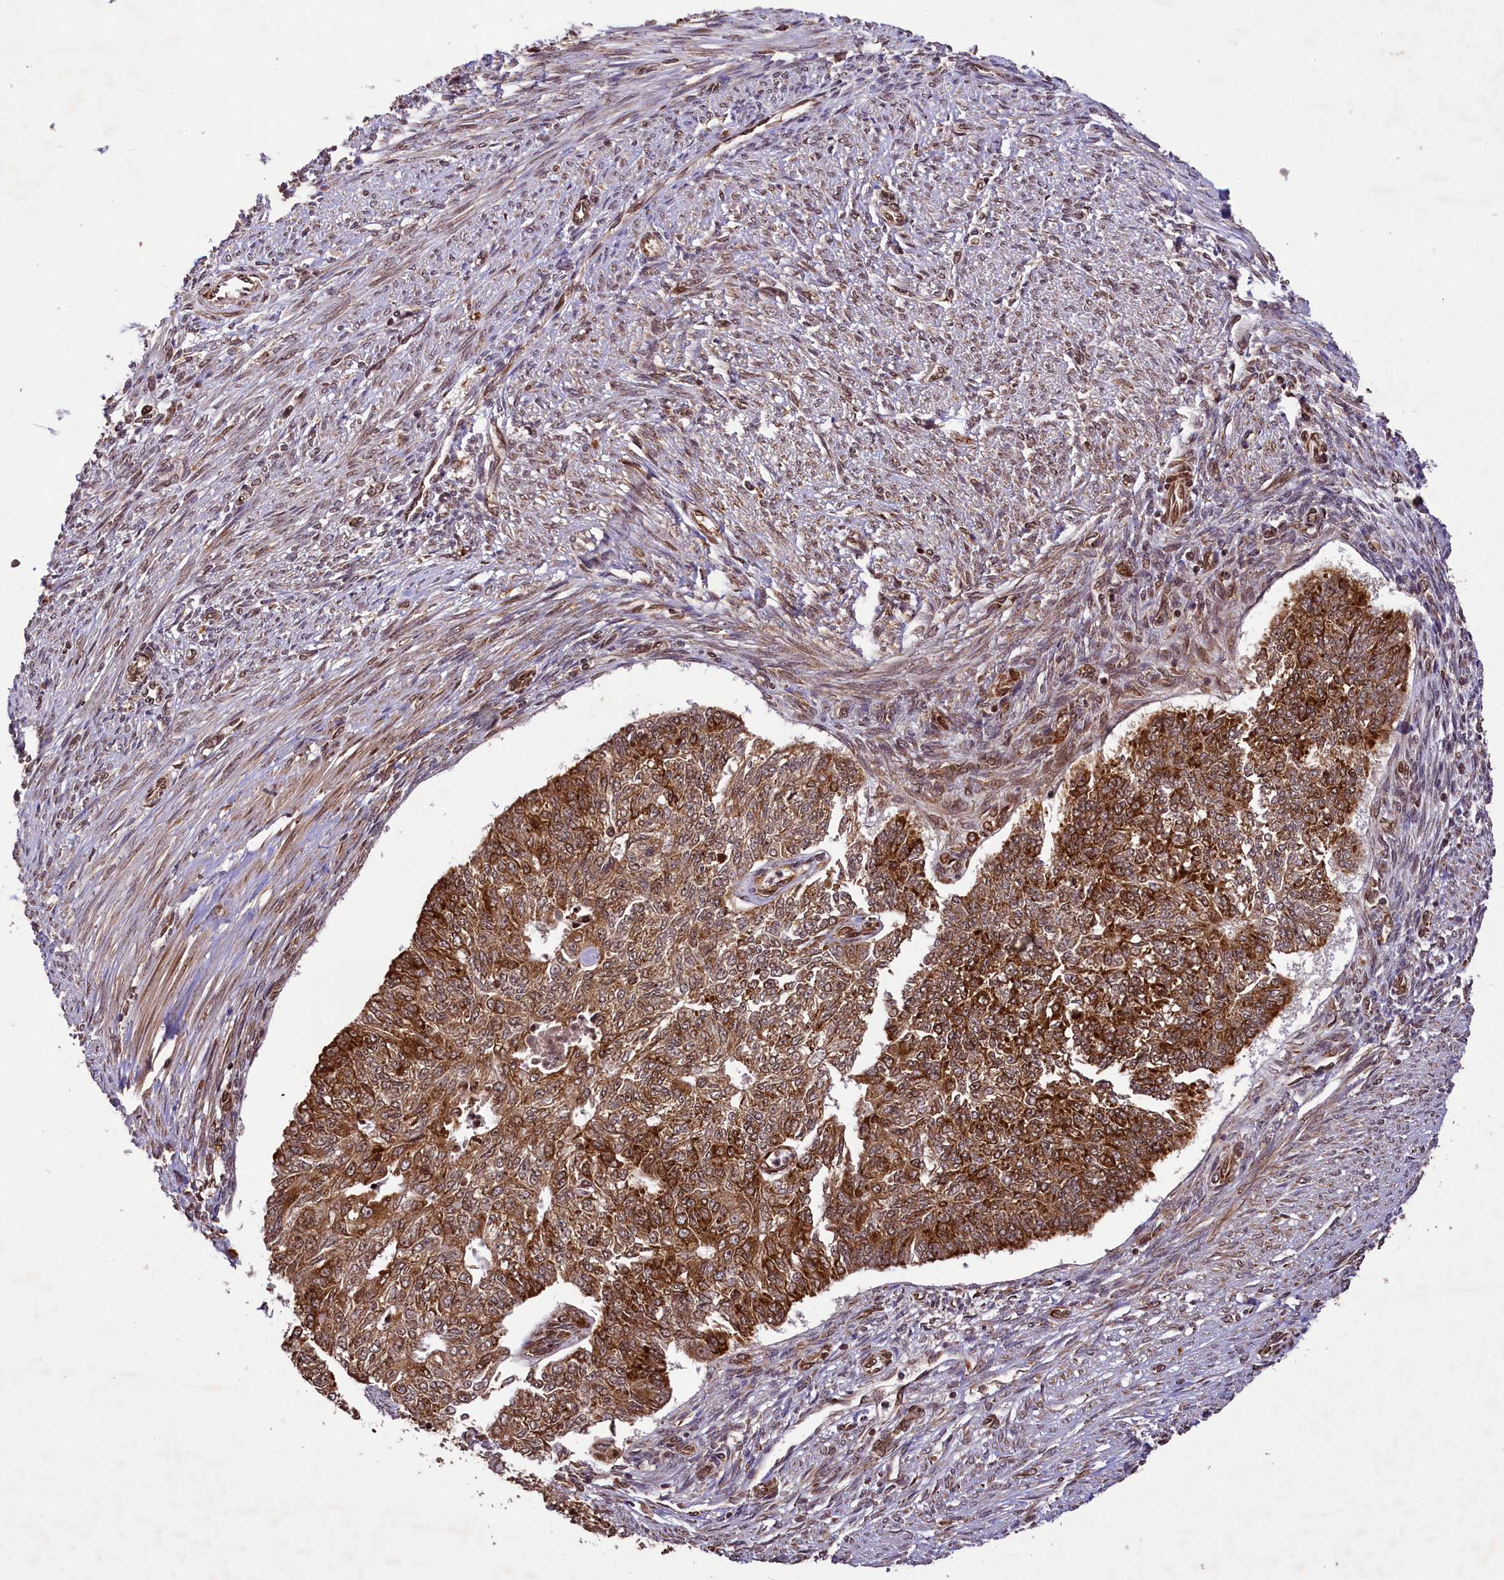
{"staining": {"intensity": "strong", "quantity": ">75%", "location": "cytoplasmic/membranous"}, "tissue": "endometrial cancer", "cell_type": "Tumor cells", "image_type": "cancer", "snomed": [{"axis": "morphology", "description": "Adenocarcinoma, NOS"}, {"axis": "topography", "description": "Endometrium"}], "caption": "About >75% of tumor cells in endometrial adenocarcinoma demonstrate strong cytoplasmic/membranous protein positivity as visualized by brown immunohistochemical staining.", "gene": "LARP4", "patient": {"sex": "female", "age": 32}}